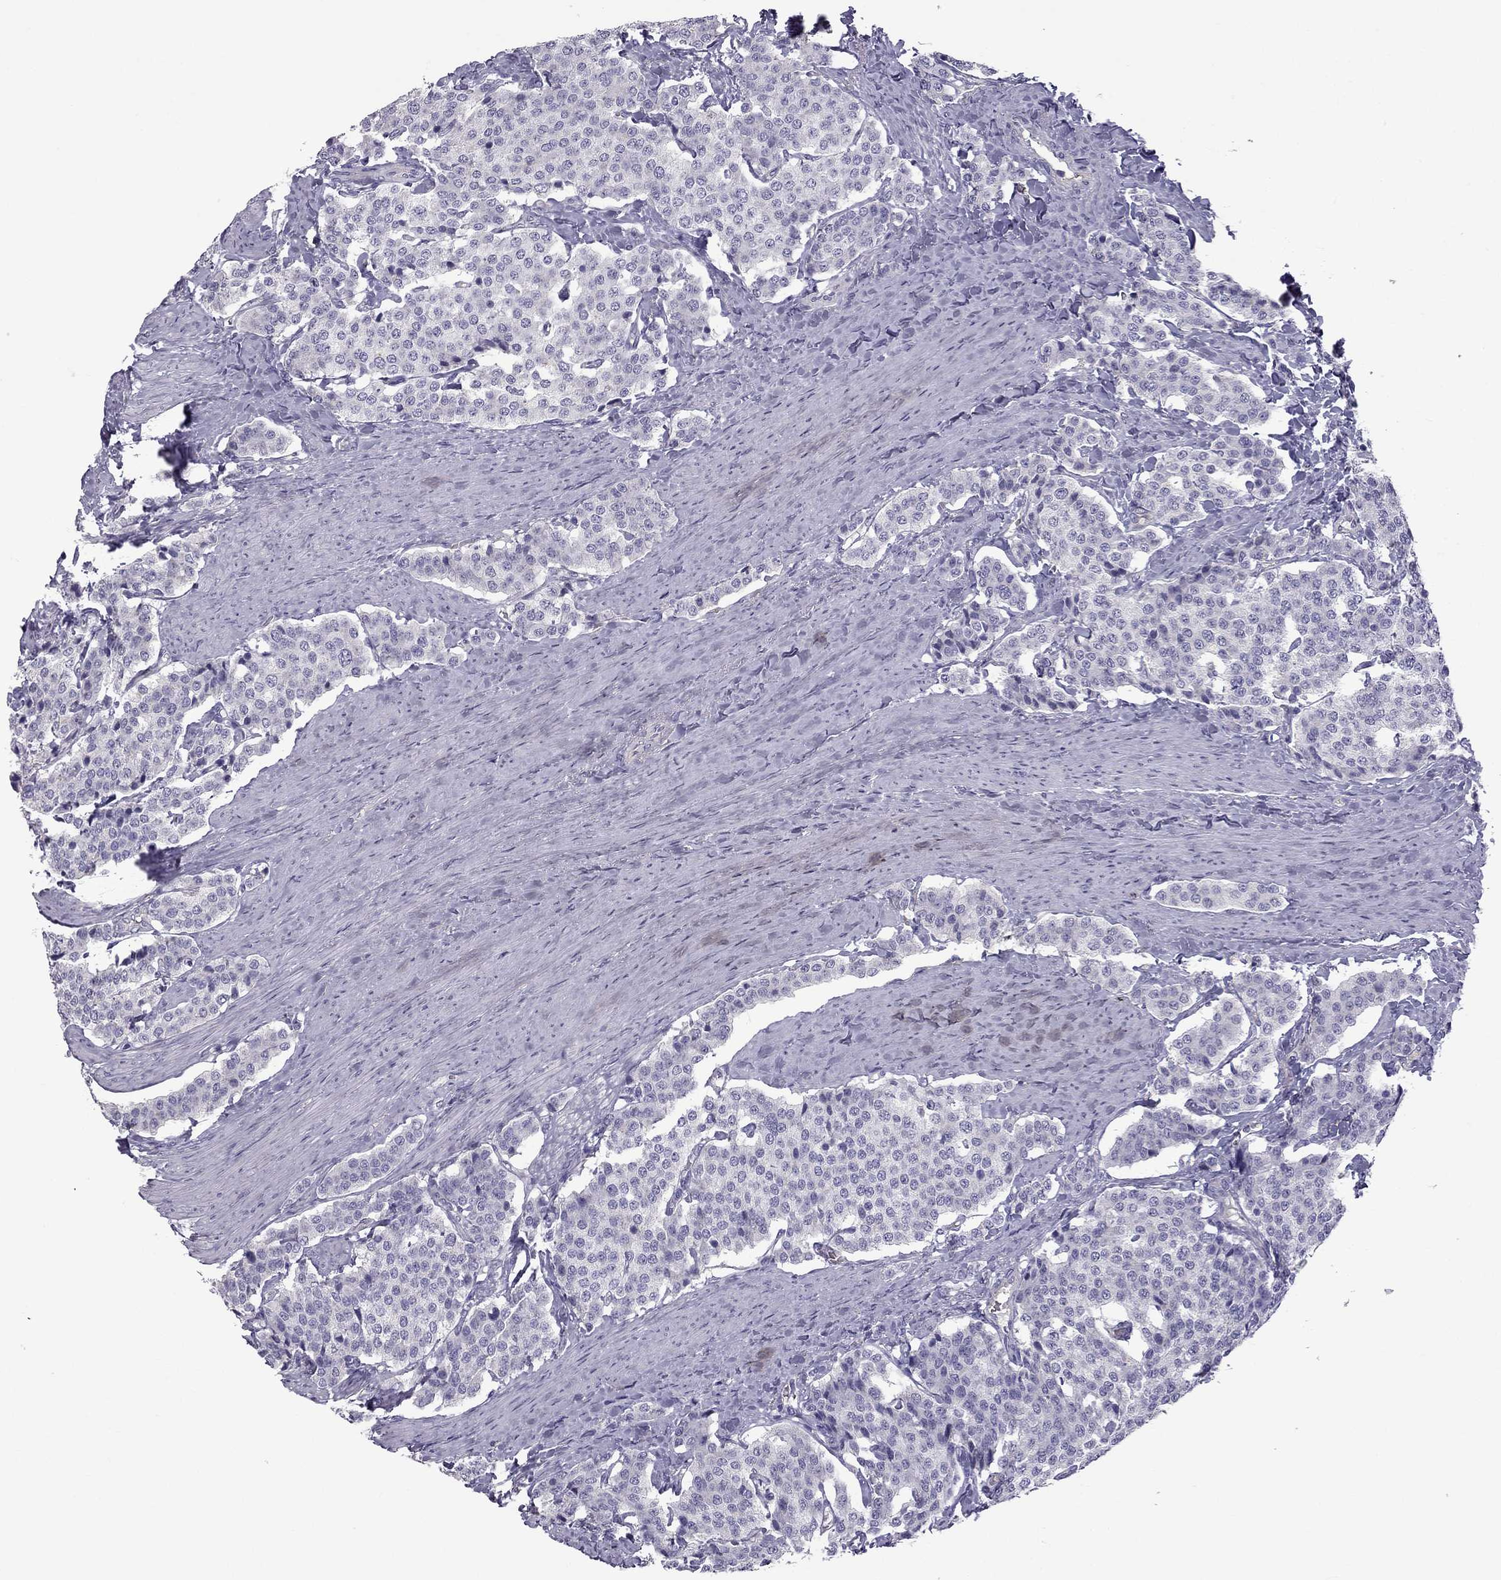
{"staining": {"intensity": "negative", "quantity": "none", "location": "none"}, "tissue": "carcinoid", "cell_type": "Tumor cells", "image_type": "cancer", "snomed": [{"axis": "morphology", "description": "Carcinoid, malignant, NOS"}, {"axis": "topography", "description": "Small intestine"}], "caption": "Image shows no significant protein expression in tumor cells of carcinoid. (DAB IHC visualized using brightfield microscopy, high magnification).", "gene": "STOML3", "patient": {"sex": "female", "age": 58}}